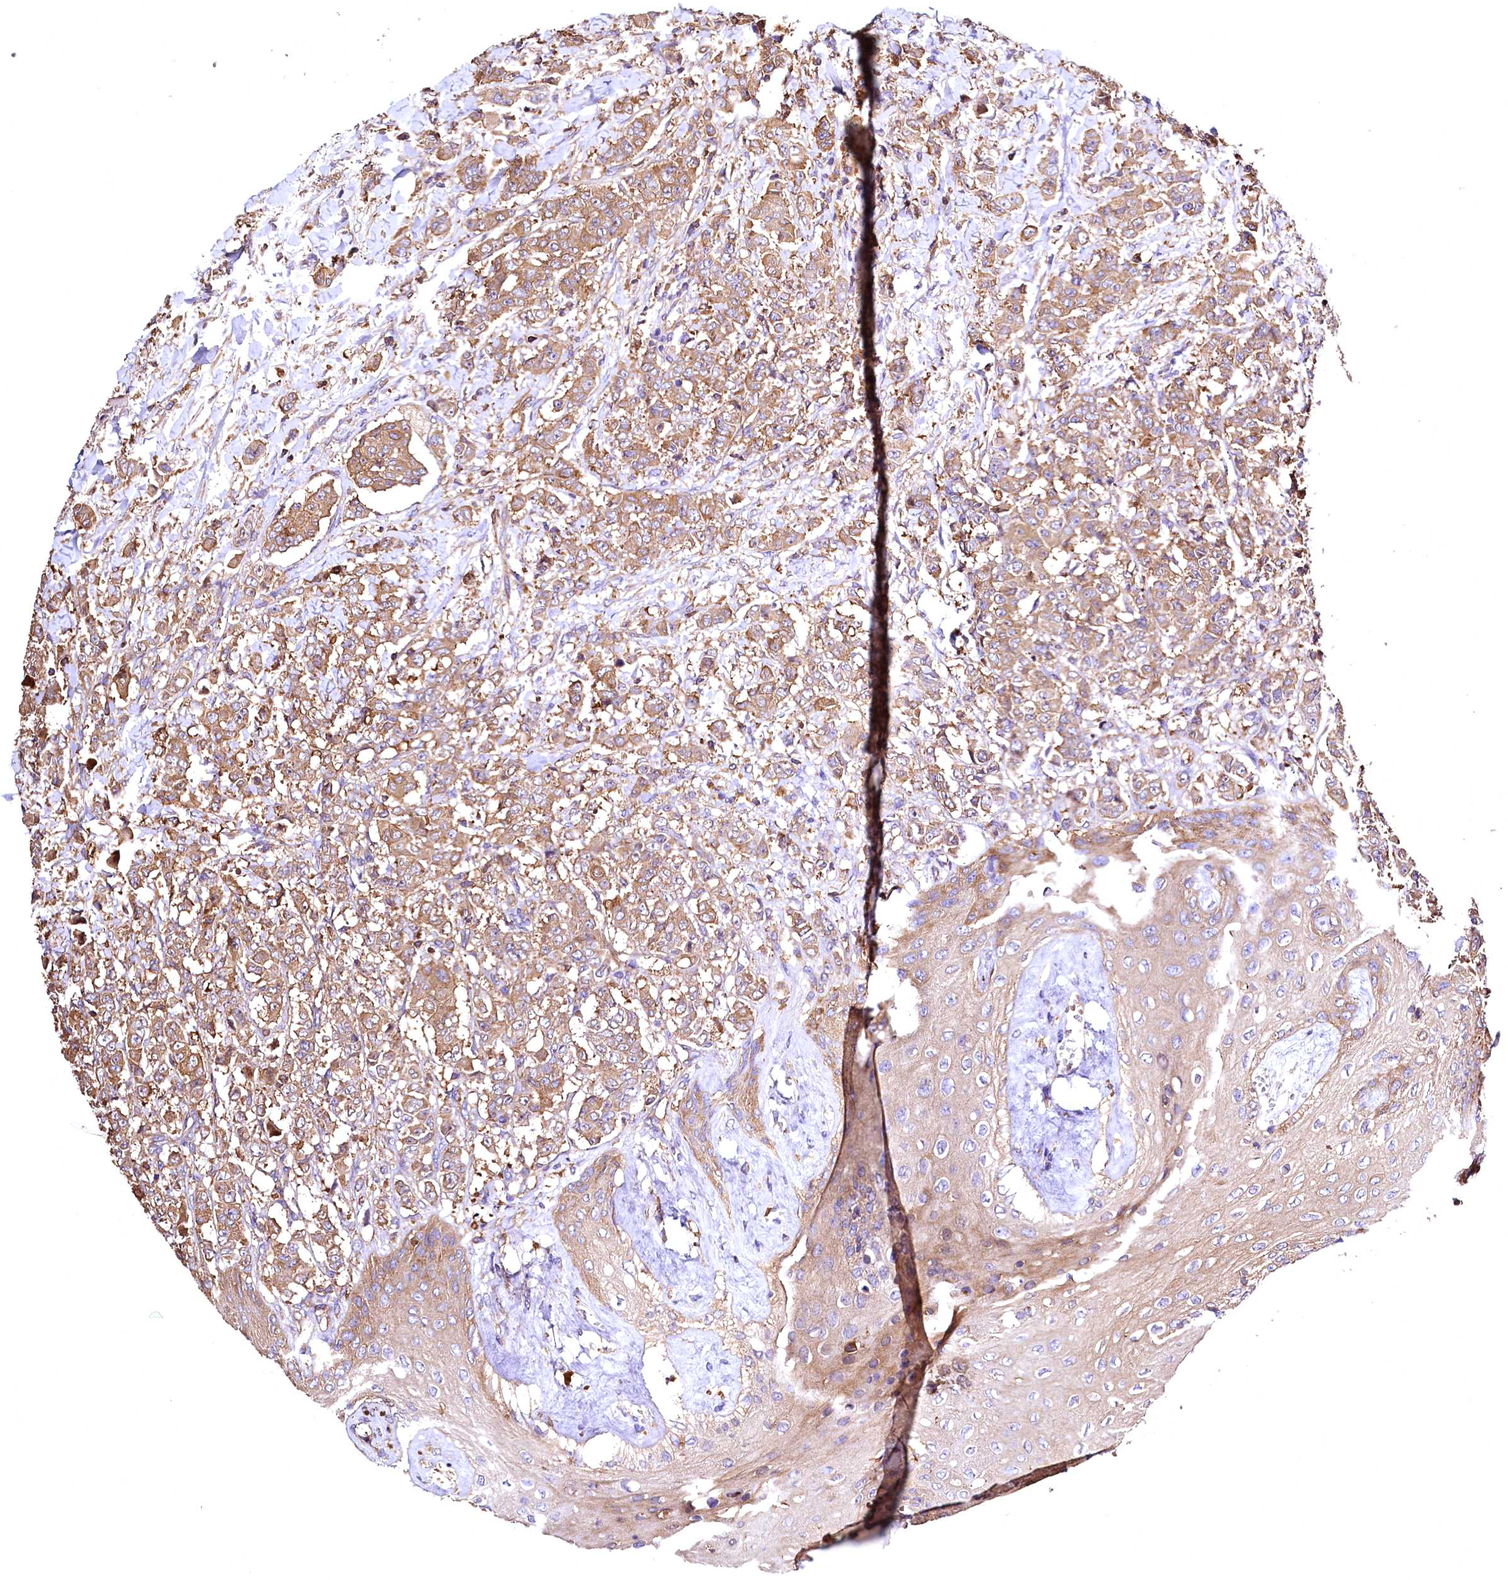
{"staining": {"intensity": "weak", "quantity": ">75%", "location": "cytoplasmic/membranous"}, "tissue": "breast cancer", "cell_type": "Tumor cells", "image_type": "cancer", "snomed": [{"axis": "morphology", "description": "Duct carcinoma"}, {"axis": "topography", "description": "Breast"}], "caption": "Immunohistochemical staining of breast infiltrating ductal carcinoma shows low levels of weak cytoplasmic/membranous positivity in approximately >75% of tumor cells.", "gene": "RARS2", "patient": {"sex": "female", "age": 40}}